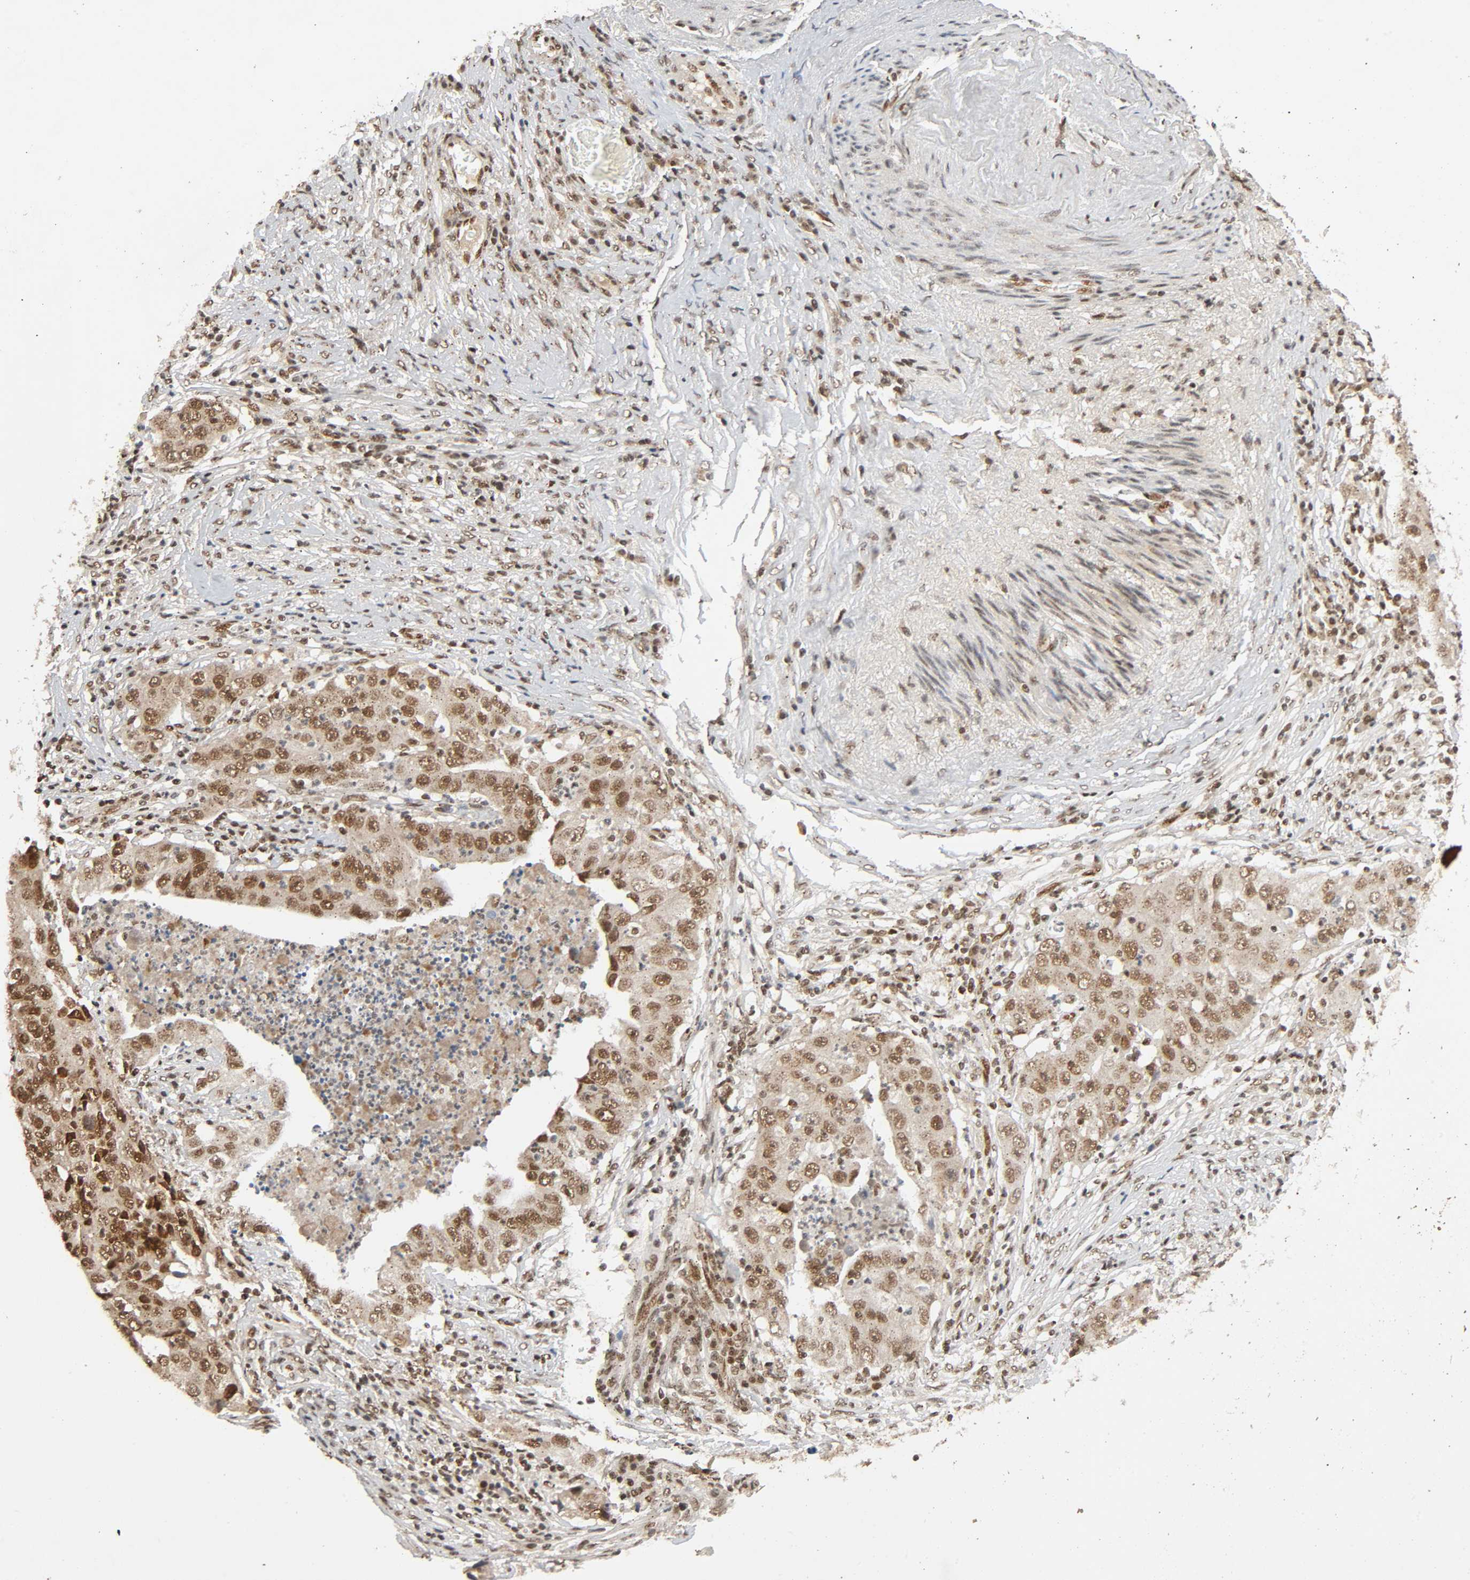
{"staining": {"intensity": "moderate", "quantity": ">75%", "location": "nuclear"}, "tissue": "lung cancer", "cell_type": "Tumor cells", "image_type": "cancer", "snomed": [{"axis": "morphology", "description": "Squamous cell carcinoma, NOS"}, {"axis": "topography", "description": "Lung"}], "caption": "Human lung squamous cell carcinoma stained for a protein (brown) exhibits moderate nuclear positive staining in approximately >75% of tumor cells.", "gene": "SMARCD1", "patient": {"sex": "male", "age": 64}}